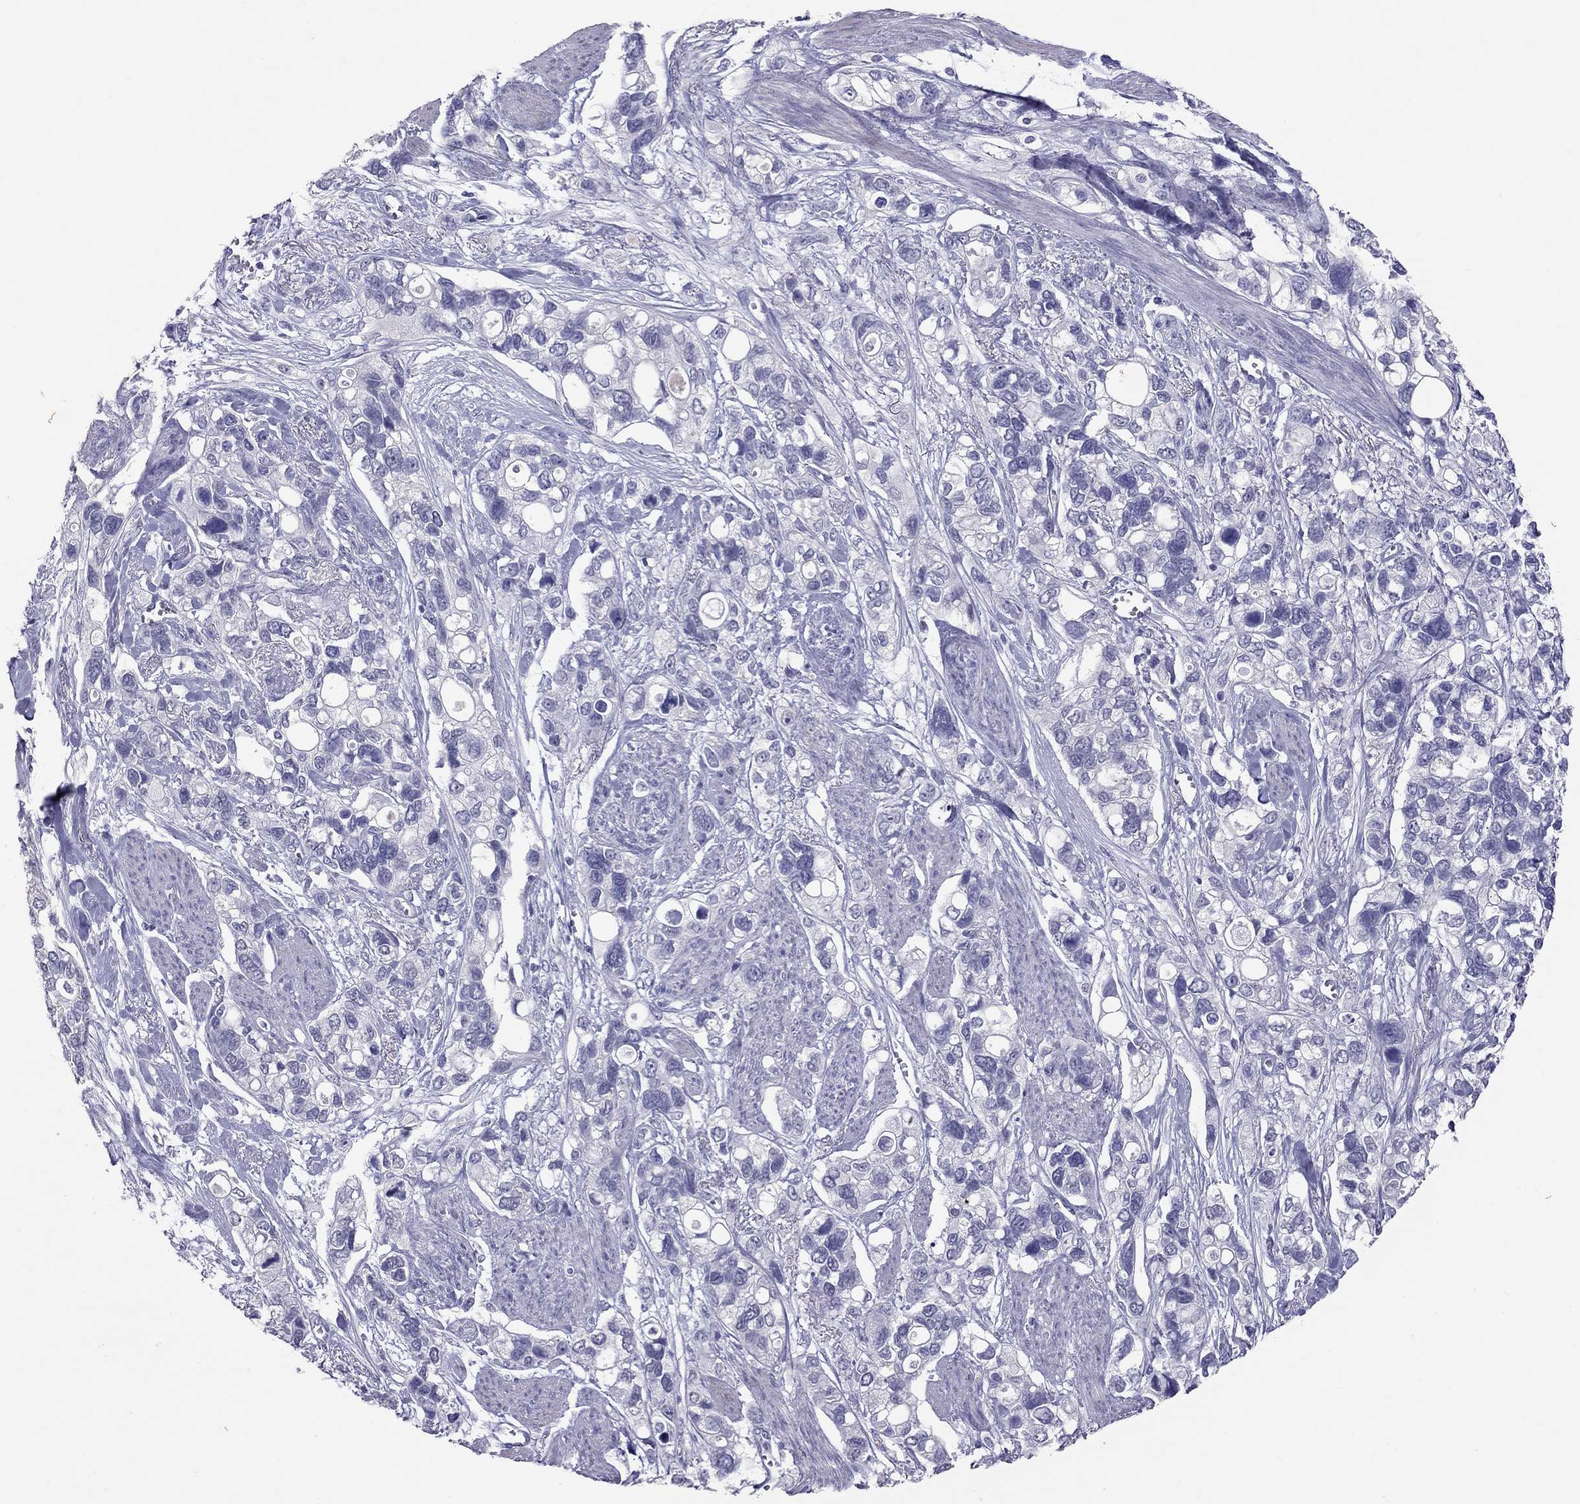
{"staining": {"intensity": "negative", "quantity": "none", "location": "none"}, "tissue": "stomach cancer", "cell_type": "Tumor cells", "image_type": "cancer", "snomed": [{"axis": "morphology", "description": "Adenocarcinoma, NOS"}, {"axis": "topography", "description": "Stomach, upper"}], "caption": "Immunohistochemical staining of human stomach cancer (adenocarcinoma) demonstrates no significant staining in tumor cells. Brightfield microscopy of IHC stained with DAB (brown) and hematoxylin (blue), captured at high magnification.", "gene": "PSMB11", "patient": {"sex": "female", "age": 81}}